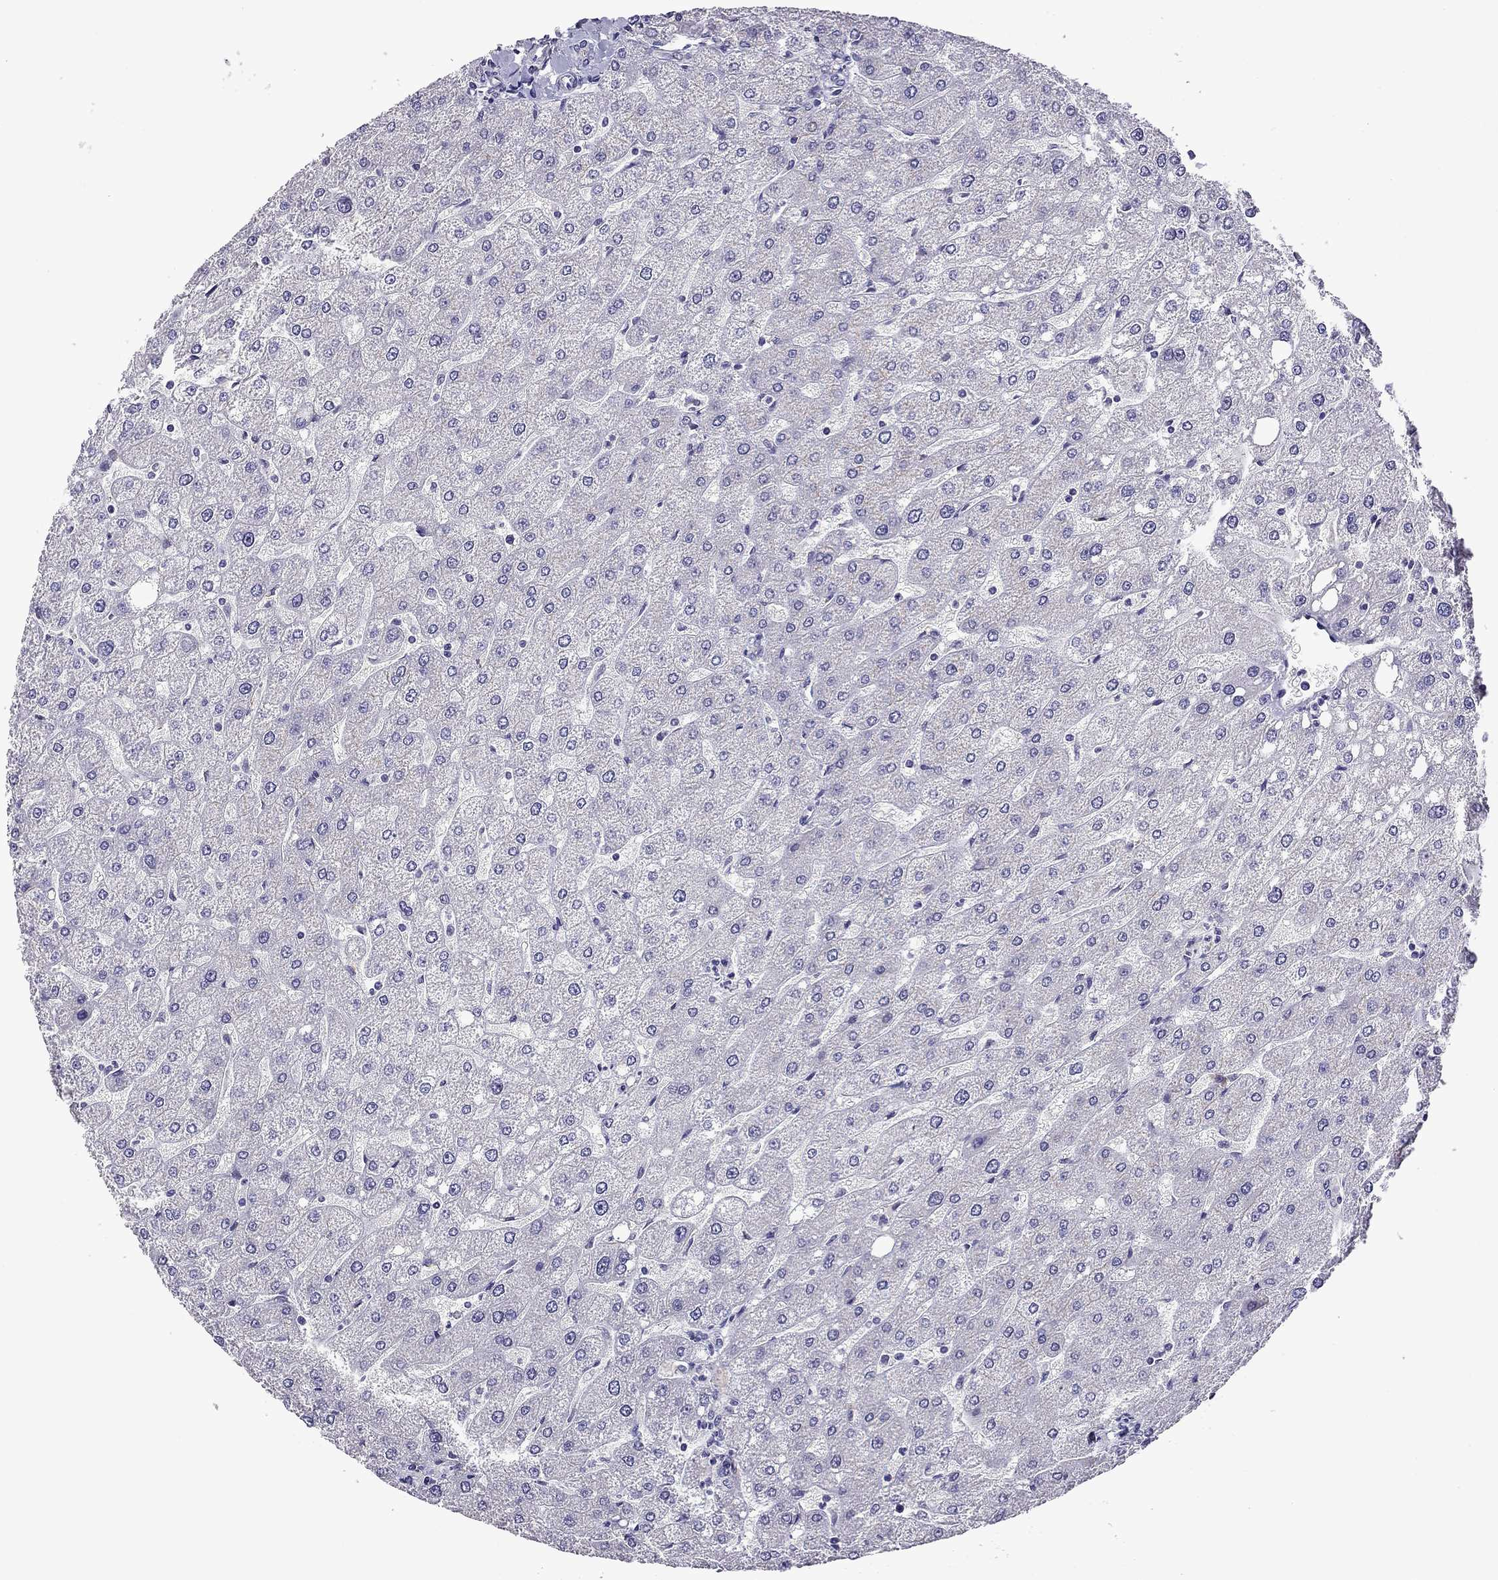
{"staining": {"intensity": "negative", "quantity": "none", "location": "none"}, "tissue": "liver", "cell_type": "Cholangiocytes", "image_type": "normal", "snomed": [{"axis": "morphology", "description": "Normal tissue, NOS"}, {"axis": "topography", "description": "Liver"}], "caption": "This is an IHC photomicrograph of unremarkable human liver. There is no staining in cholangiocytes.", "gene": "TTN", "patient": {"sex": "male", "age": 67}}